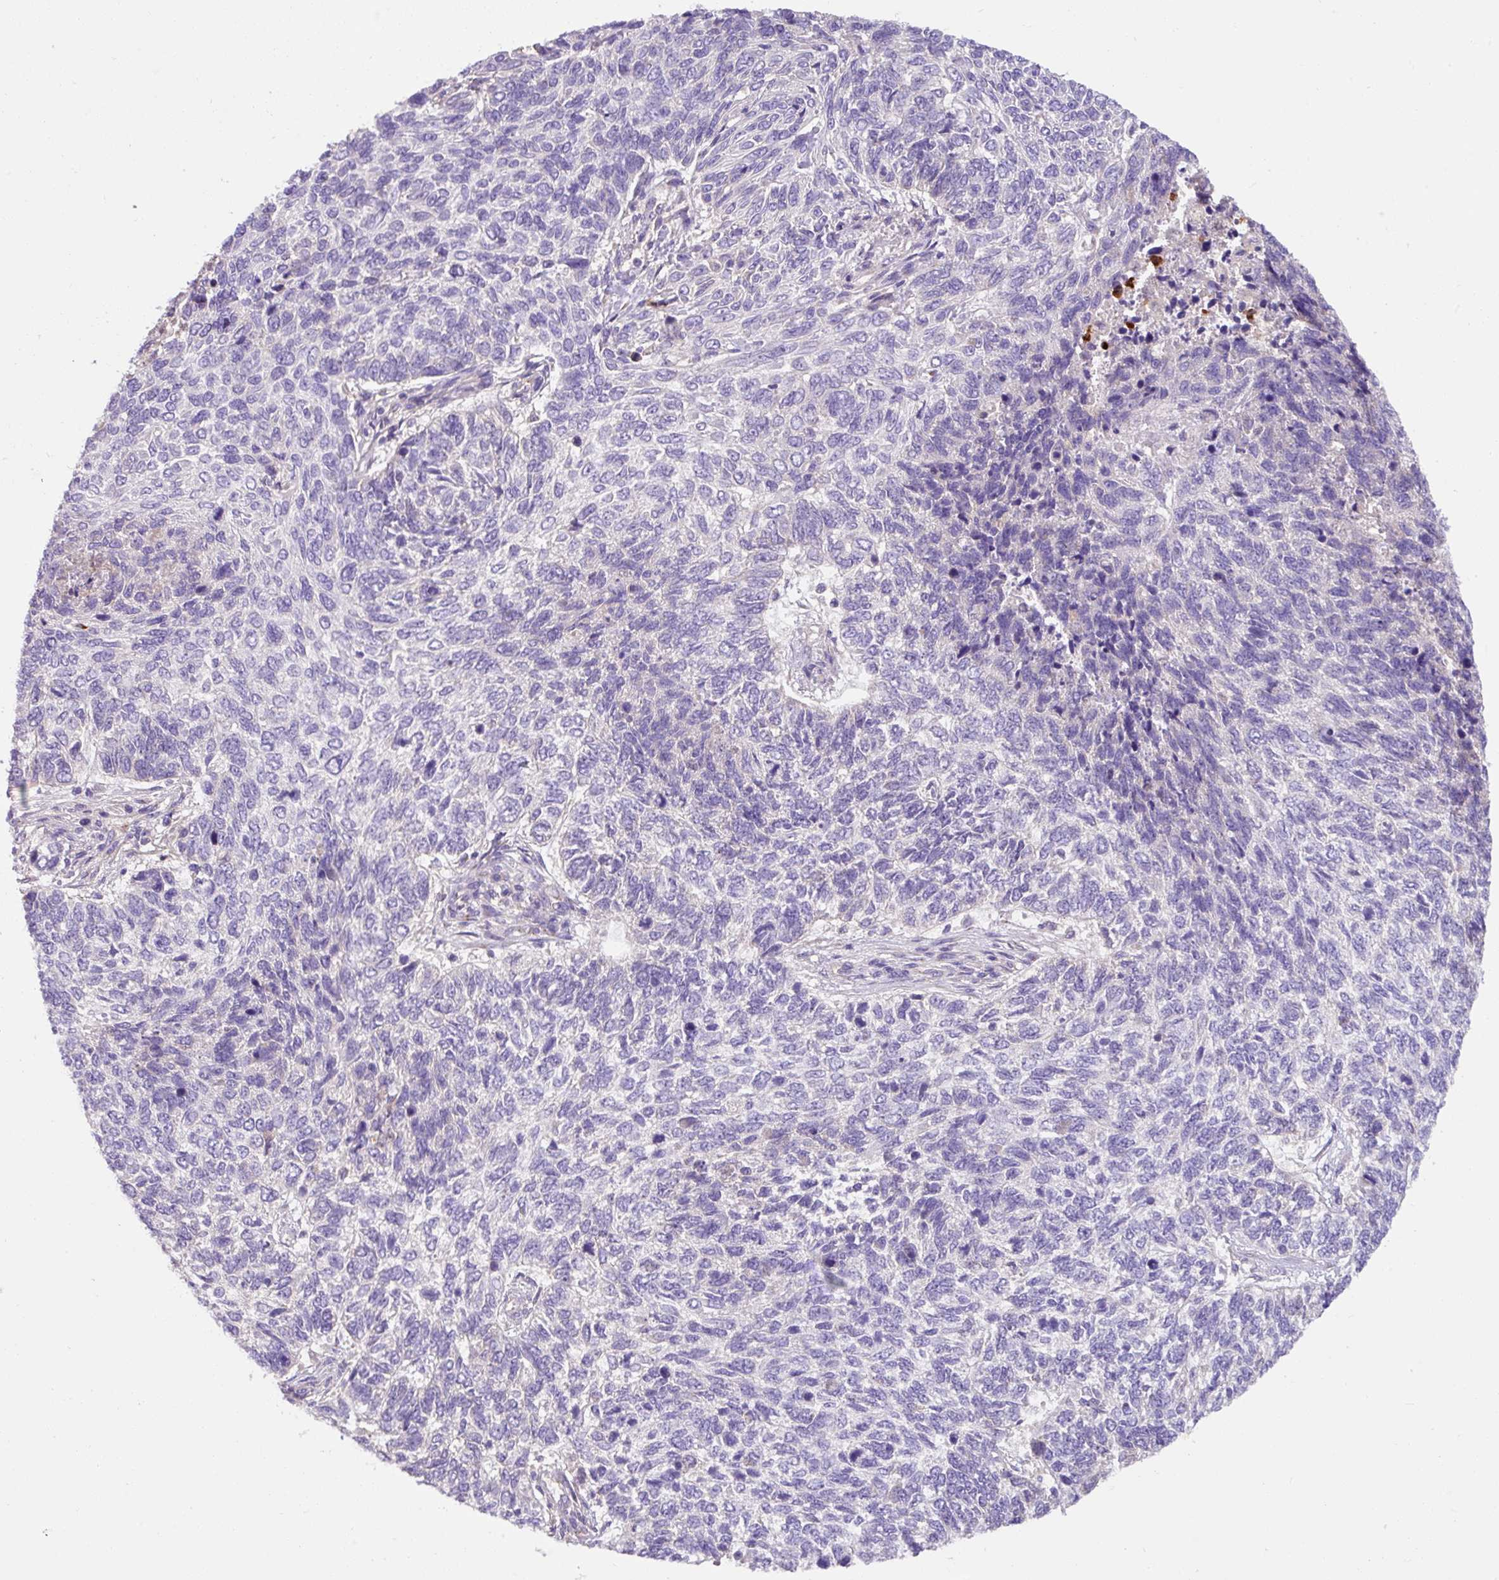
{"staining": {"intensity": "negative", "quantity": "none", "location": "none"}, "tissue": "skin cancer", "cell_type": "Tumor cells", "image_type": "cancer", "snomed": [{"axis": "morphology", "description": "Basal cell carcinoma"}, {"axis": "topography", "description": "Skin"}], "caption": "Immunohistochemistry (IHC) of skin basal cell carcinoma reveals no expression in tumor cells. Brightfield microscopy of immunohistochemistry (IHC) stained with DAB (brown) and hematoxylin (blue), captured at high magnification.", "gene": "CRISP3", "patient": {"sex": "female", "age": 65}}